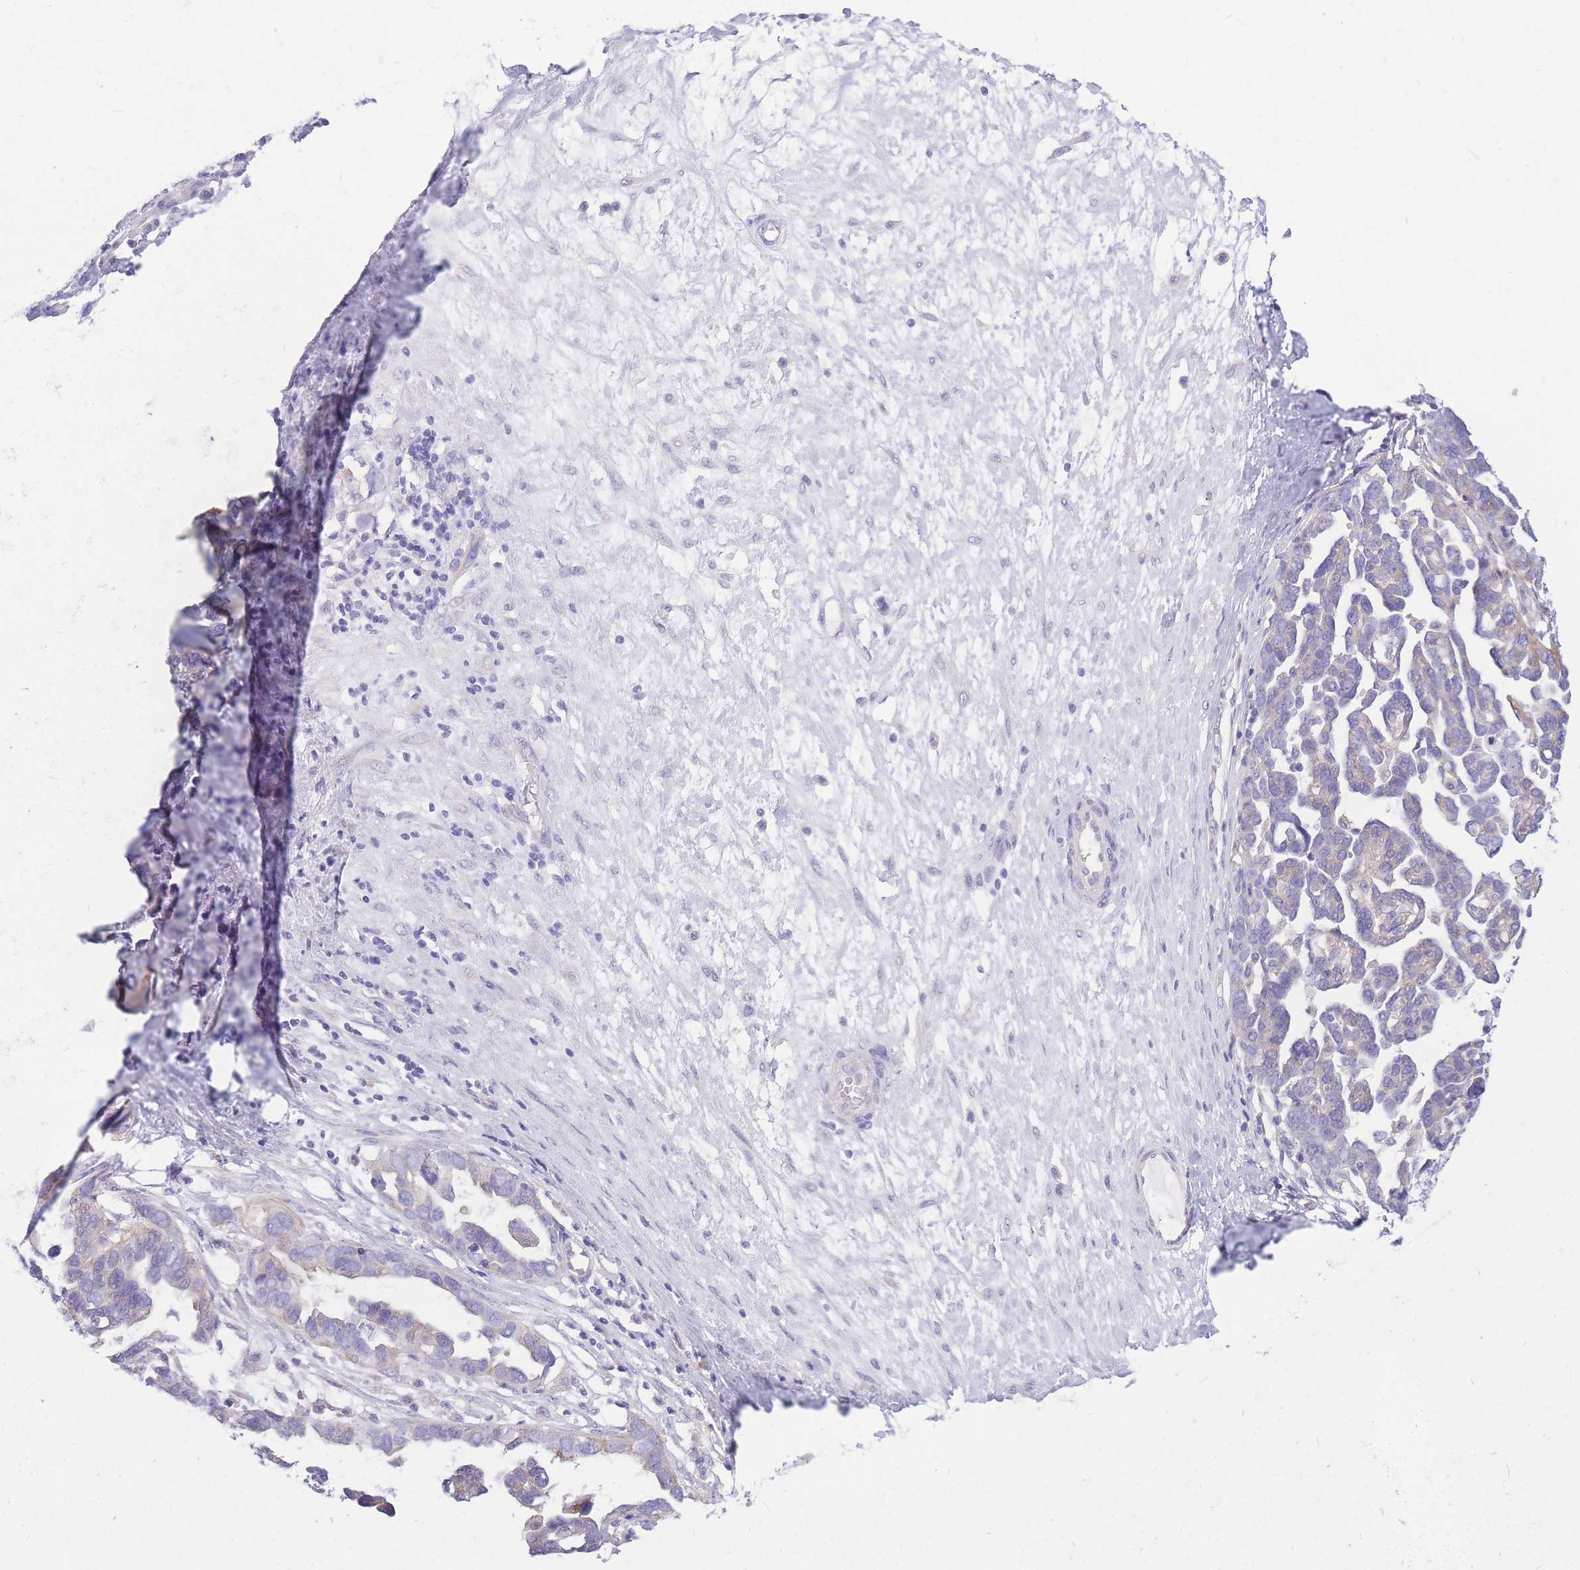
{"staining": {"intensity": "negative", "quantity": "none", "location": "none"}, "tissue": "ovarian cancer", "cell_type": "Tumor cells", "image_type": "cancer", "snomed": [{"axis": "morphology", "description": "Cystadenocarcinoma, serous, NOS"}, {"axis": "topography", "description": "Ovary"}], "caption": "An IHC micrograph of ovarian cancer is shown. There is no staining in tumor cells of ovarian cancer.", "gene": "ZNF311", "patient": {"sex": "female", "age": 54}}